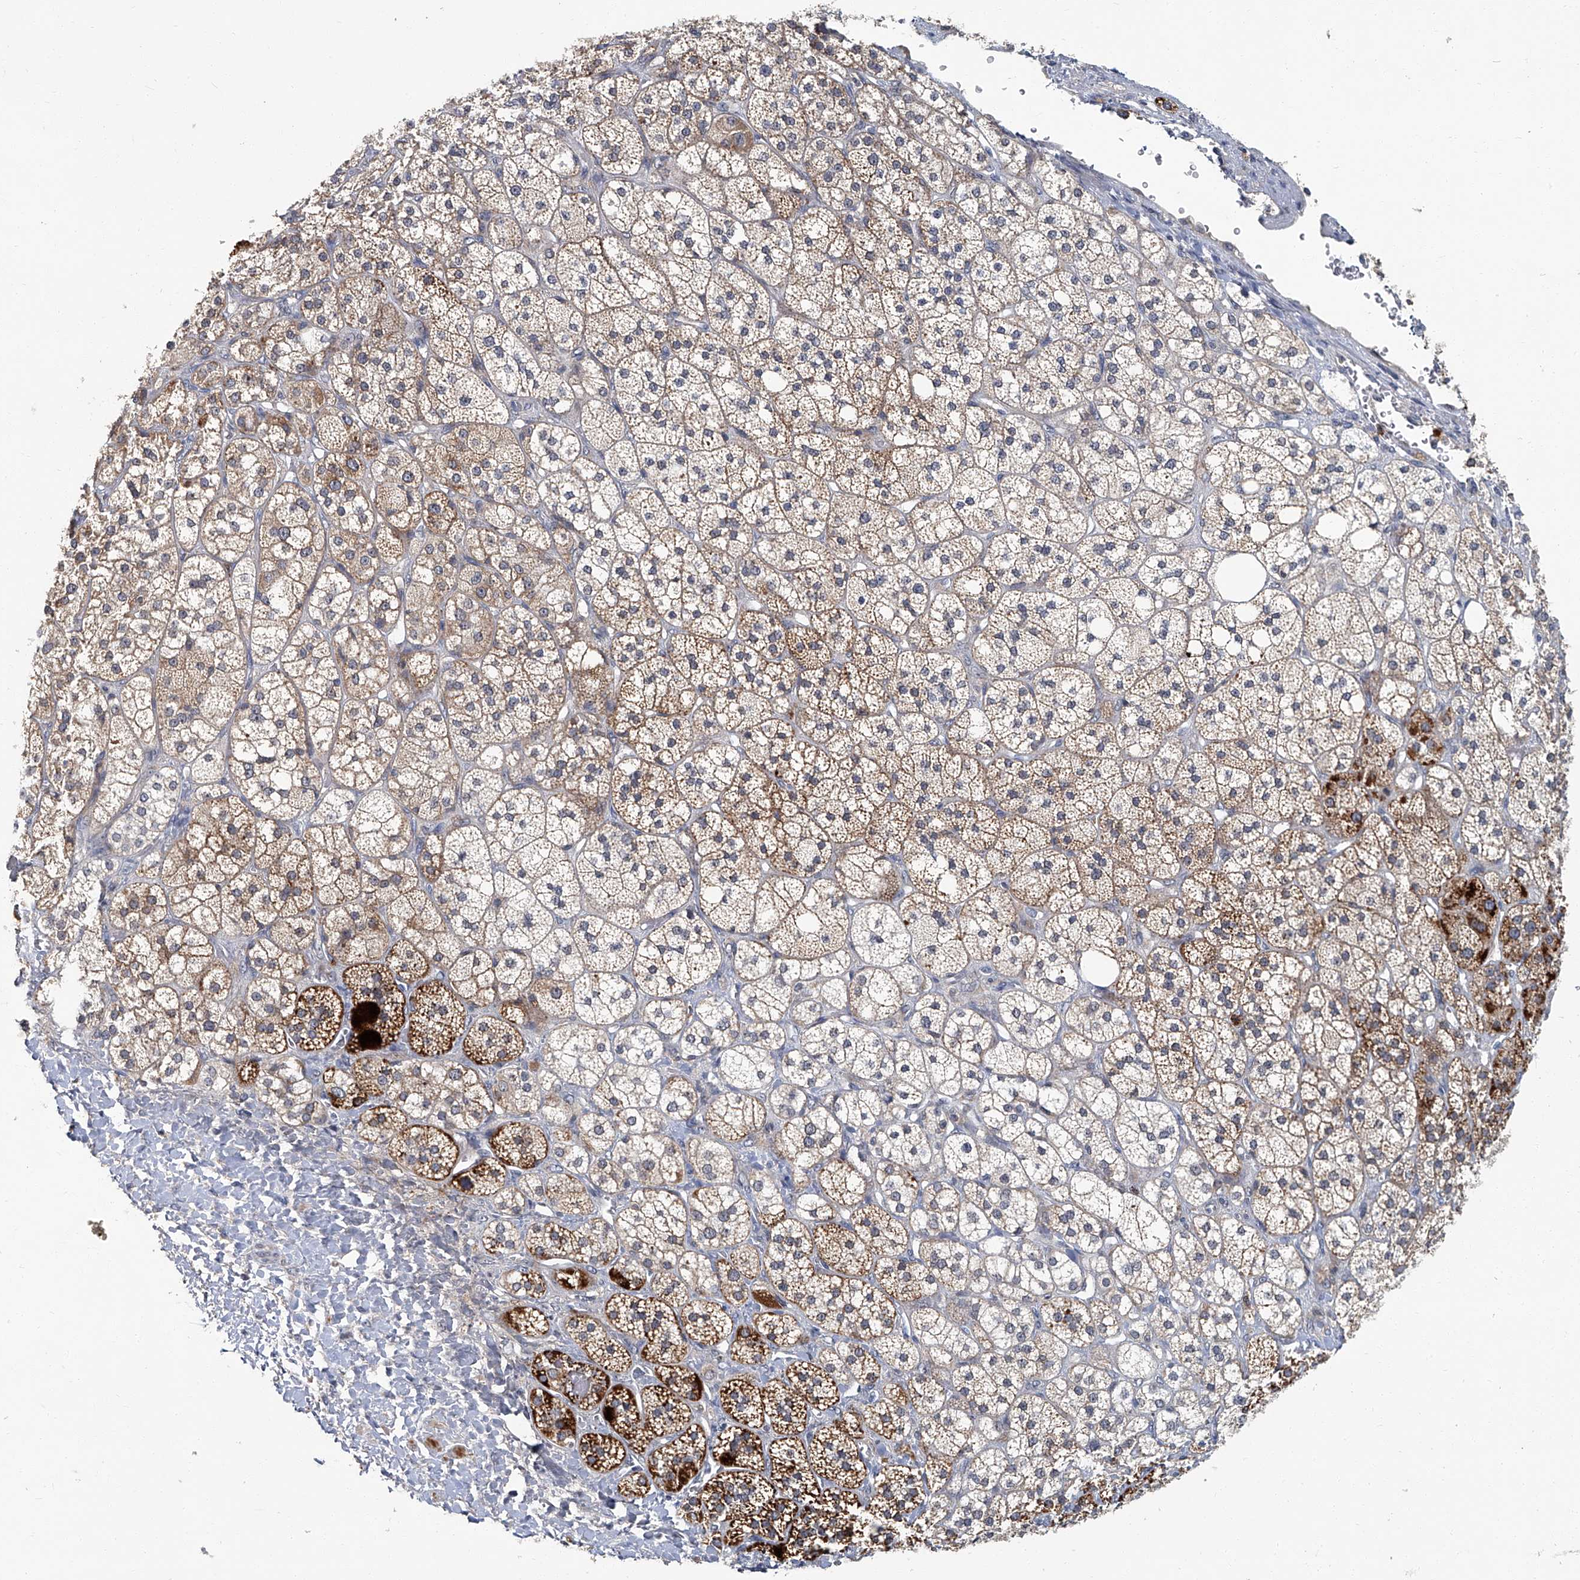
{"staining": {"intensity": "strong", "quantity": ">75%", "location": "cytoplasmic/membranous"}, "tissue": "adrenal gland", "cell_type": "Glandular cells", "image_type": "normal", "snomed": [{"axis": "morphology", "description": "Normal tissue, NOS"}, {"axis": "topography", "description": "Adrenal gland"}], "caption": "The micrograph demonstrates staining of benign adrenal gland, revealing strong cytoplasmic/membranous protein staining (brown color) within glandular cells.", "gene": "AKNAD1", "patient": {"sex": "male", "age": 61}}